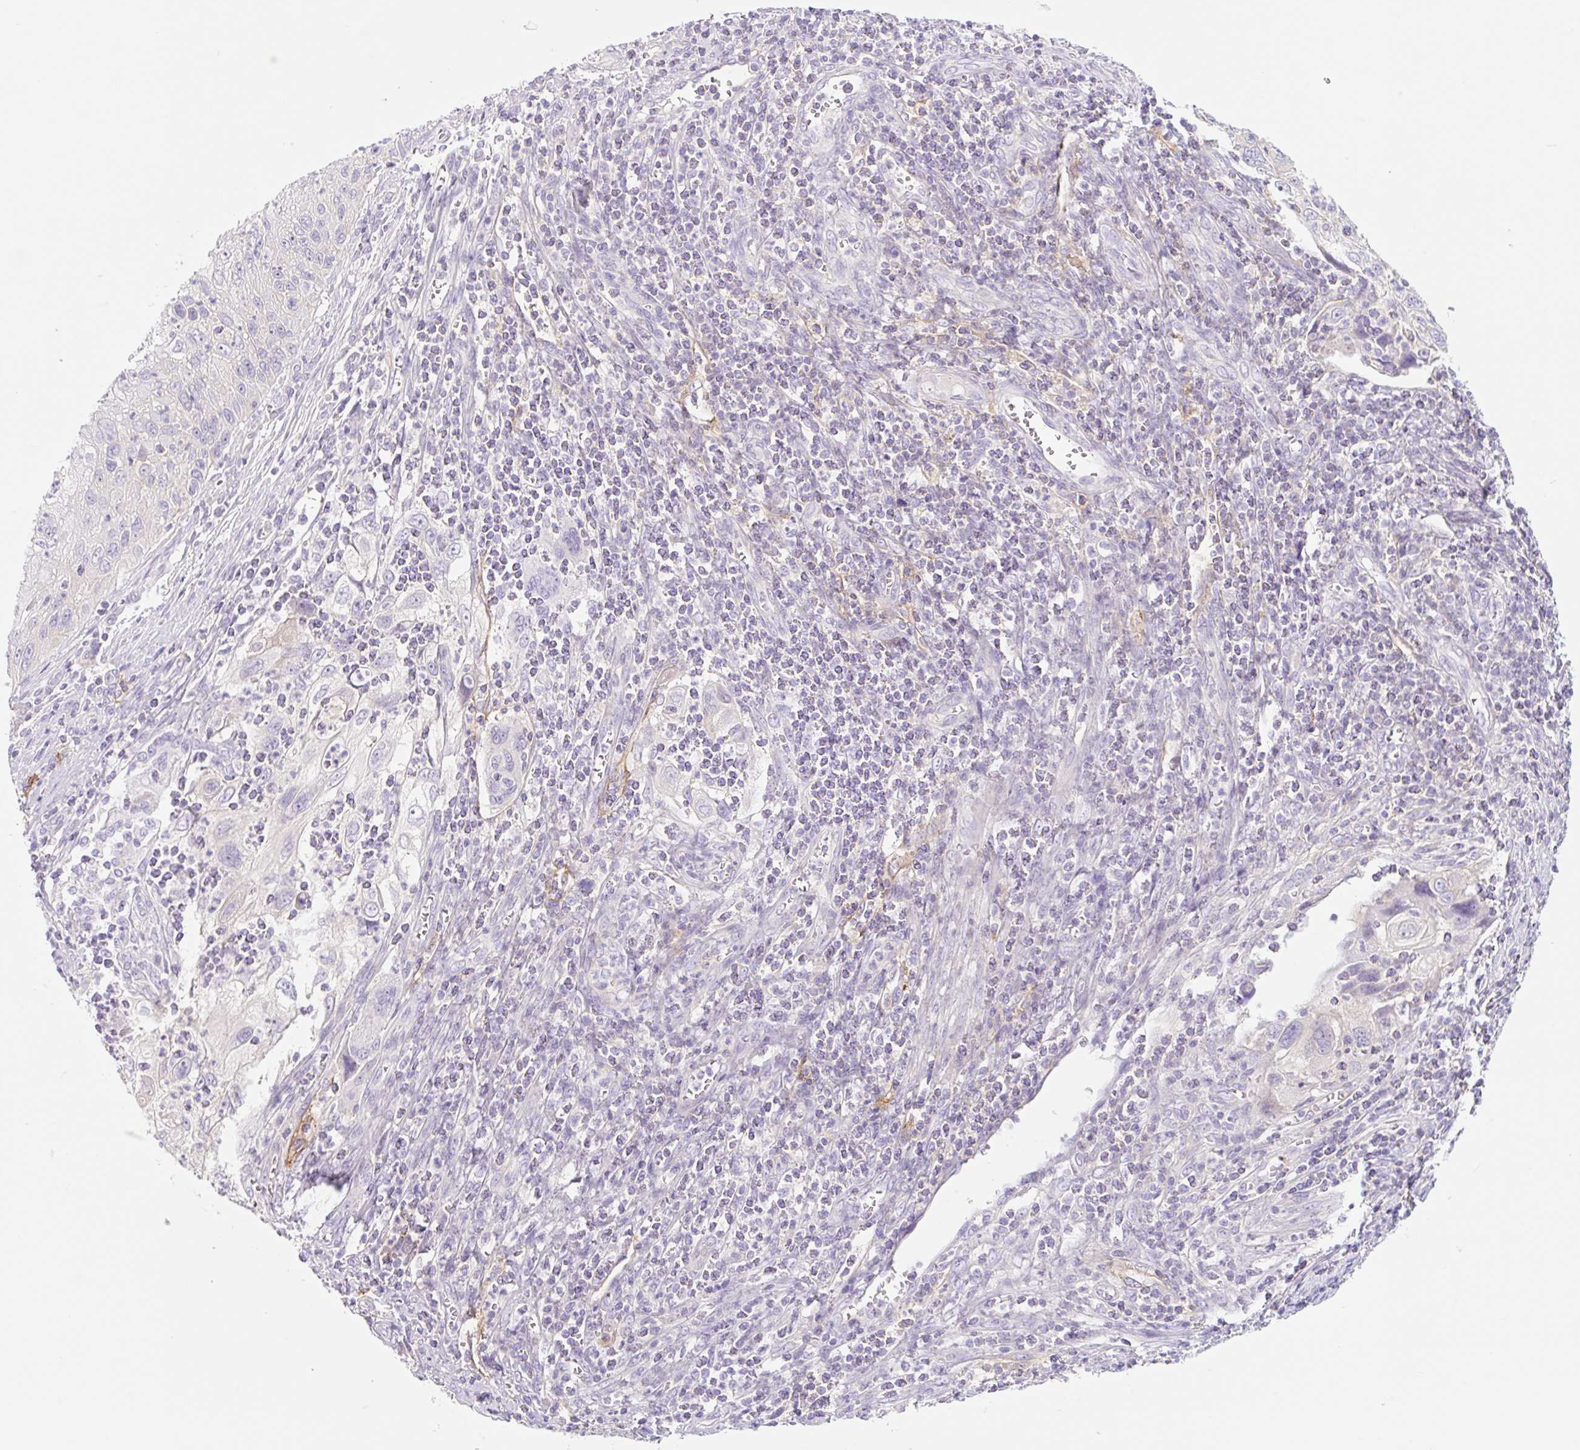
{"staining": {"intensity": "negative", "quantity": "none", "location": "none"}, "tissue": "cervical cancer", "cell_type": "Tumor cells", "image_type": "cancer", "snomed": [{"axis": "morphology", "description": "Squamous cell carcinoma, NOS"}, {"axis": "topography", "description": "Cervix"}], "caption": "Histopathology image shows no protein positivity in tumor cells of squamous cell carcinoma (cervical) tissue.", "gene": "LYVE1", "patient": {"sex": "female", "age": 70}}